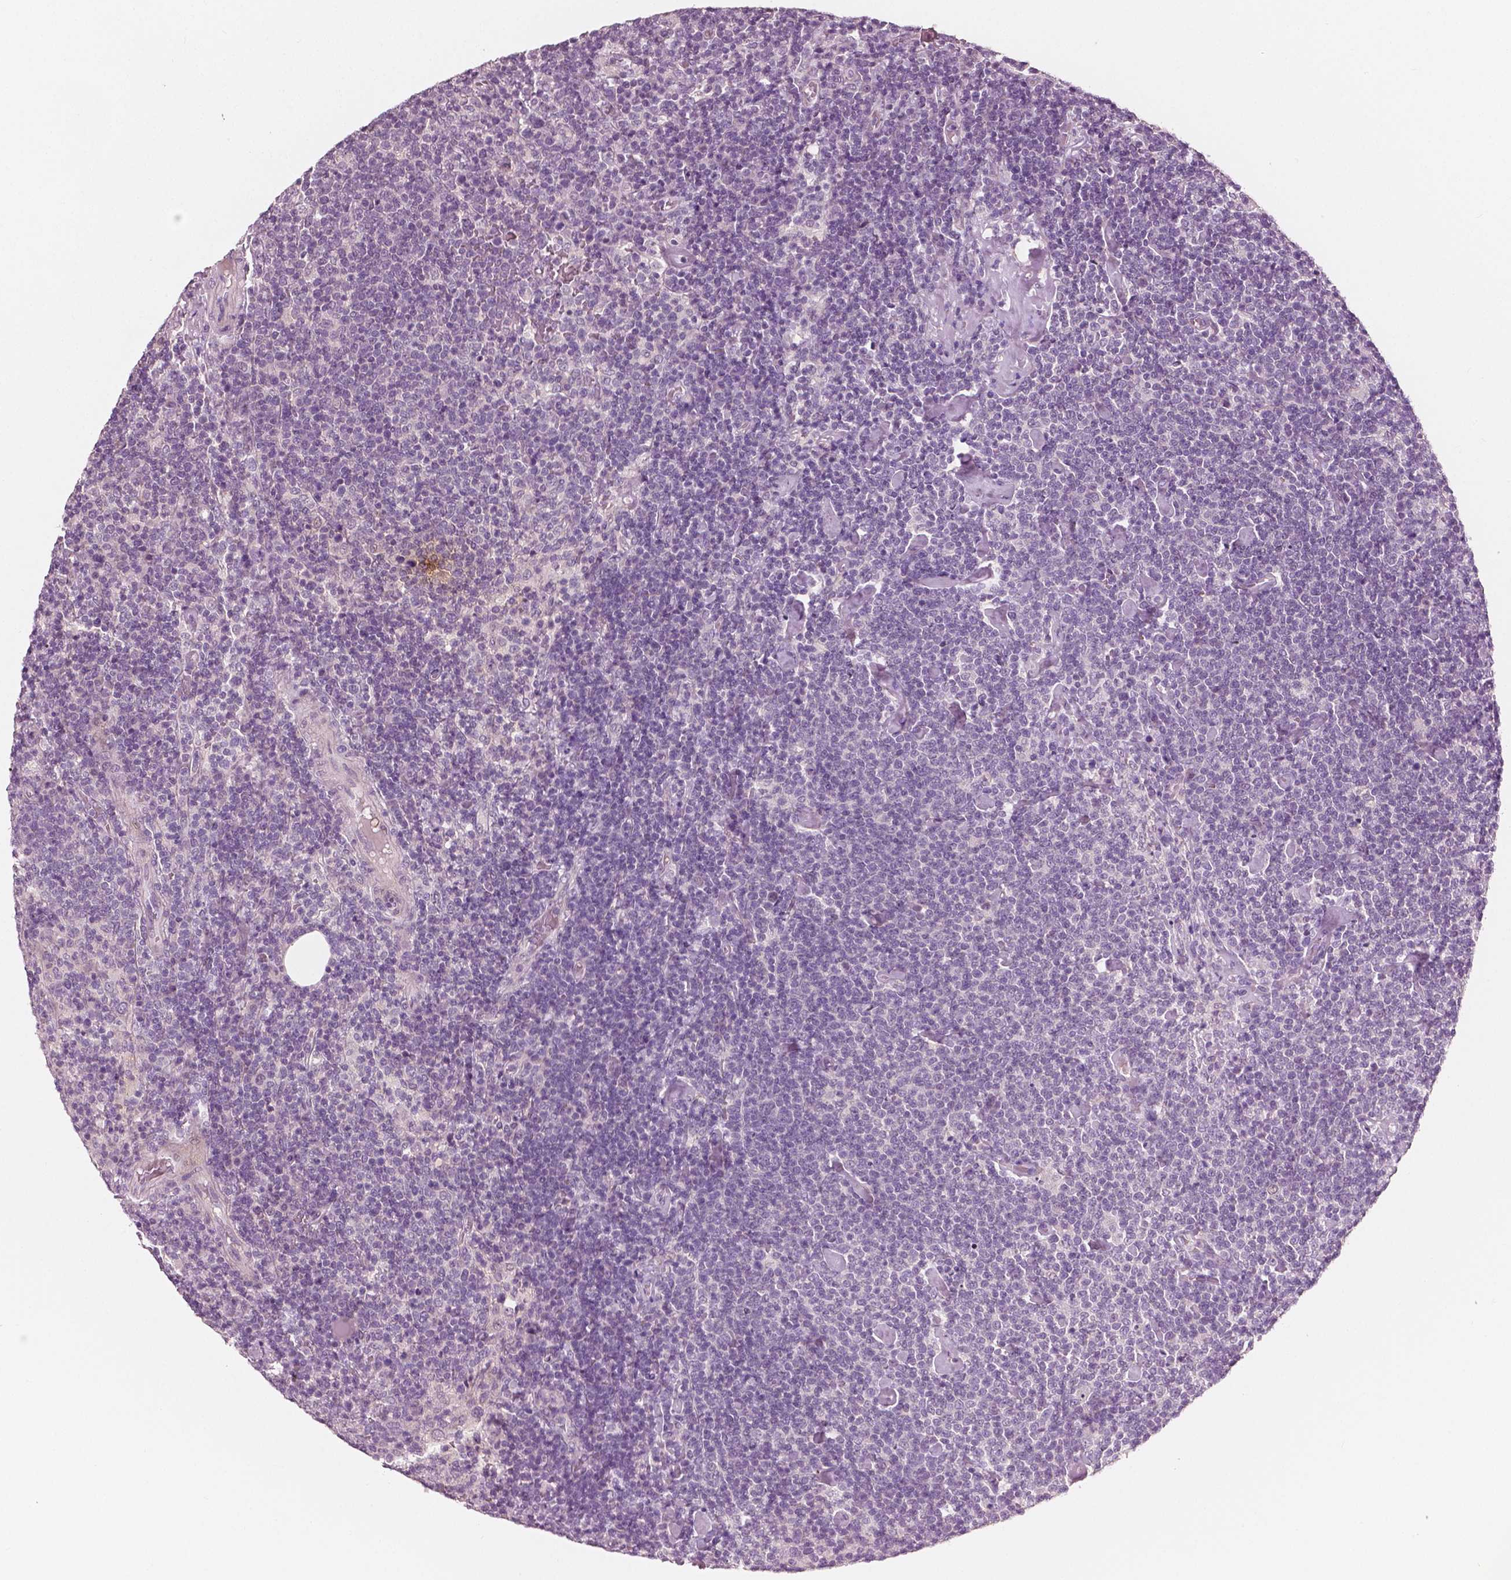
{"staining": {"intensity": "negative", "quantity": "none", "location": "none"}, "tissue": "lymphoma", "cell_type": "Tumor cells", "image_type": "cancer", "snomed": [{"axis": "morphology", "description": "Malignant lymphoma, non-Hodgkin's type, High grade"}, {"axis": "topography", "description": "Lymph node"}], "caption": "IHC micrograph of human malignant lymphoma, non-Hodgkin's type (high-grade) stained for a protein (brown), which demonstrates no staining in tumor cells.", "gene": "PLA2R1", "patient": {"sex": "male", "age": 61}}